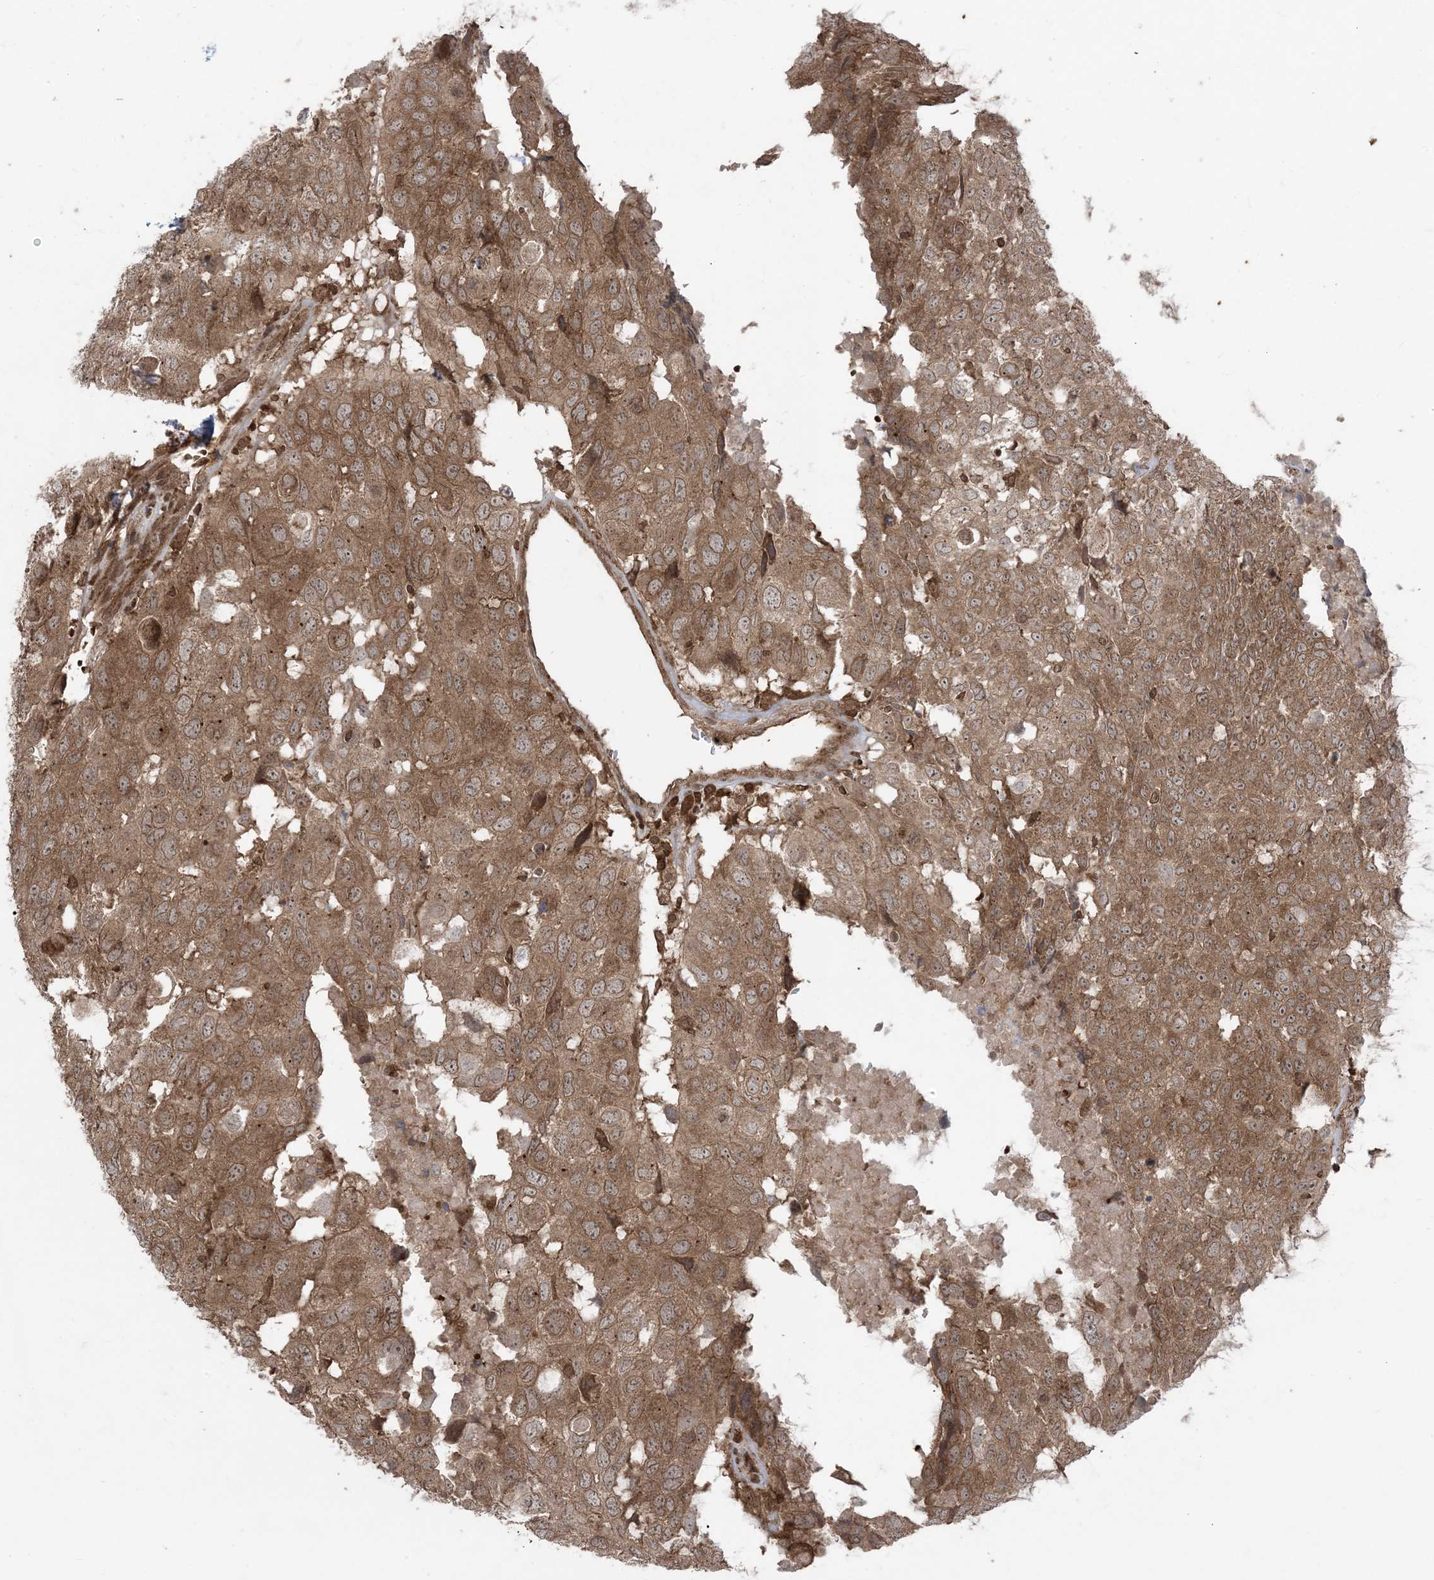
{"staining": {"intensity": "moderate", "quantity": ">75%", "location": "cytoplasmic/membranous"}, "tissue": "head and neck cancer", "cell_type": "Tumor cells", "image_type": "cancer", "snomed": [{"axis": "morphology", "description": "Squamous cell carcinoma, NOS"}, {"axis": "topography", "description": "Head-Neck"}], "caption": "Immunohistochemical staining of head and neck cancer (squamous cell carcinoma) shows medium levels of moderate cytoplasmic/membranous expression in approximately >75% of tumor cells. The staining was performed using DAB, with brown indicating positive protein expression. Nuclei are stained blue with hematoxylin.", "gene": "DDX19B", "patient": {"sex": "male", "age": 66}}